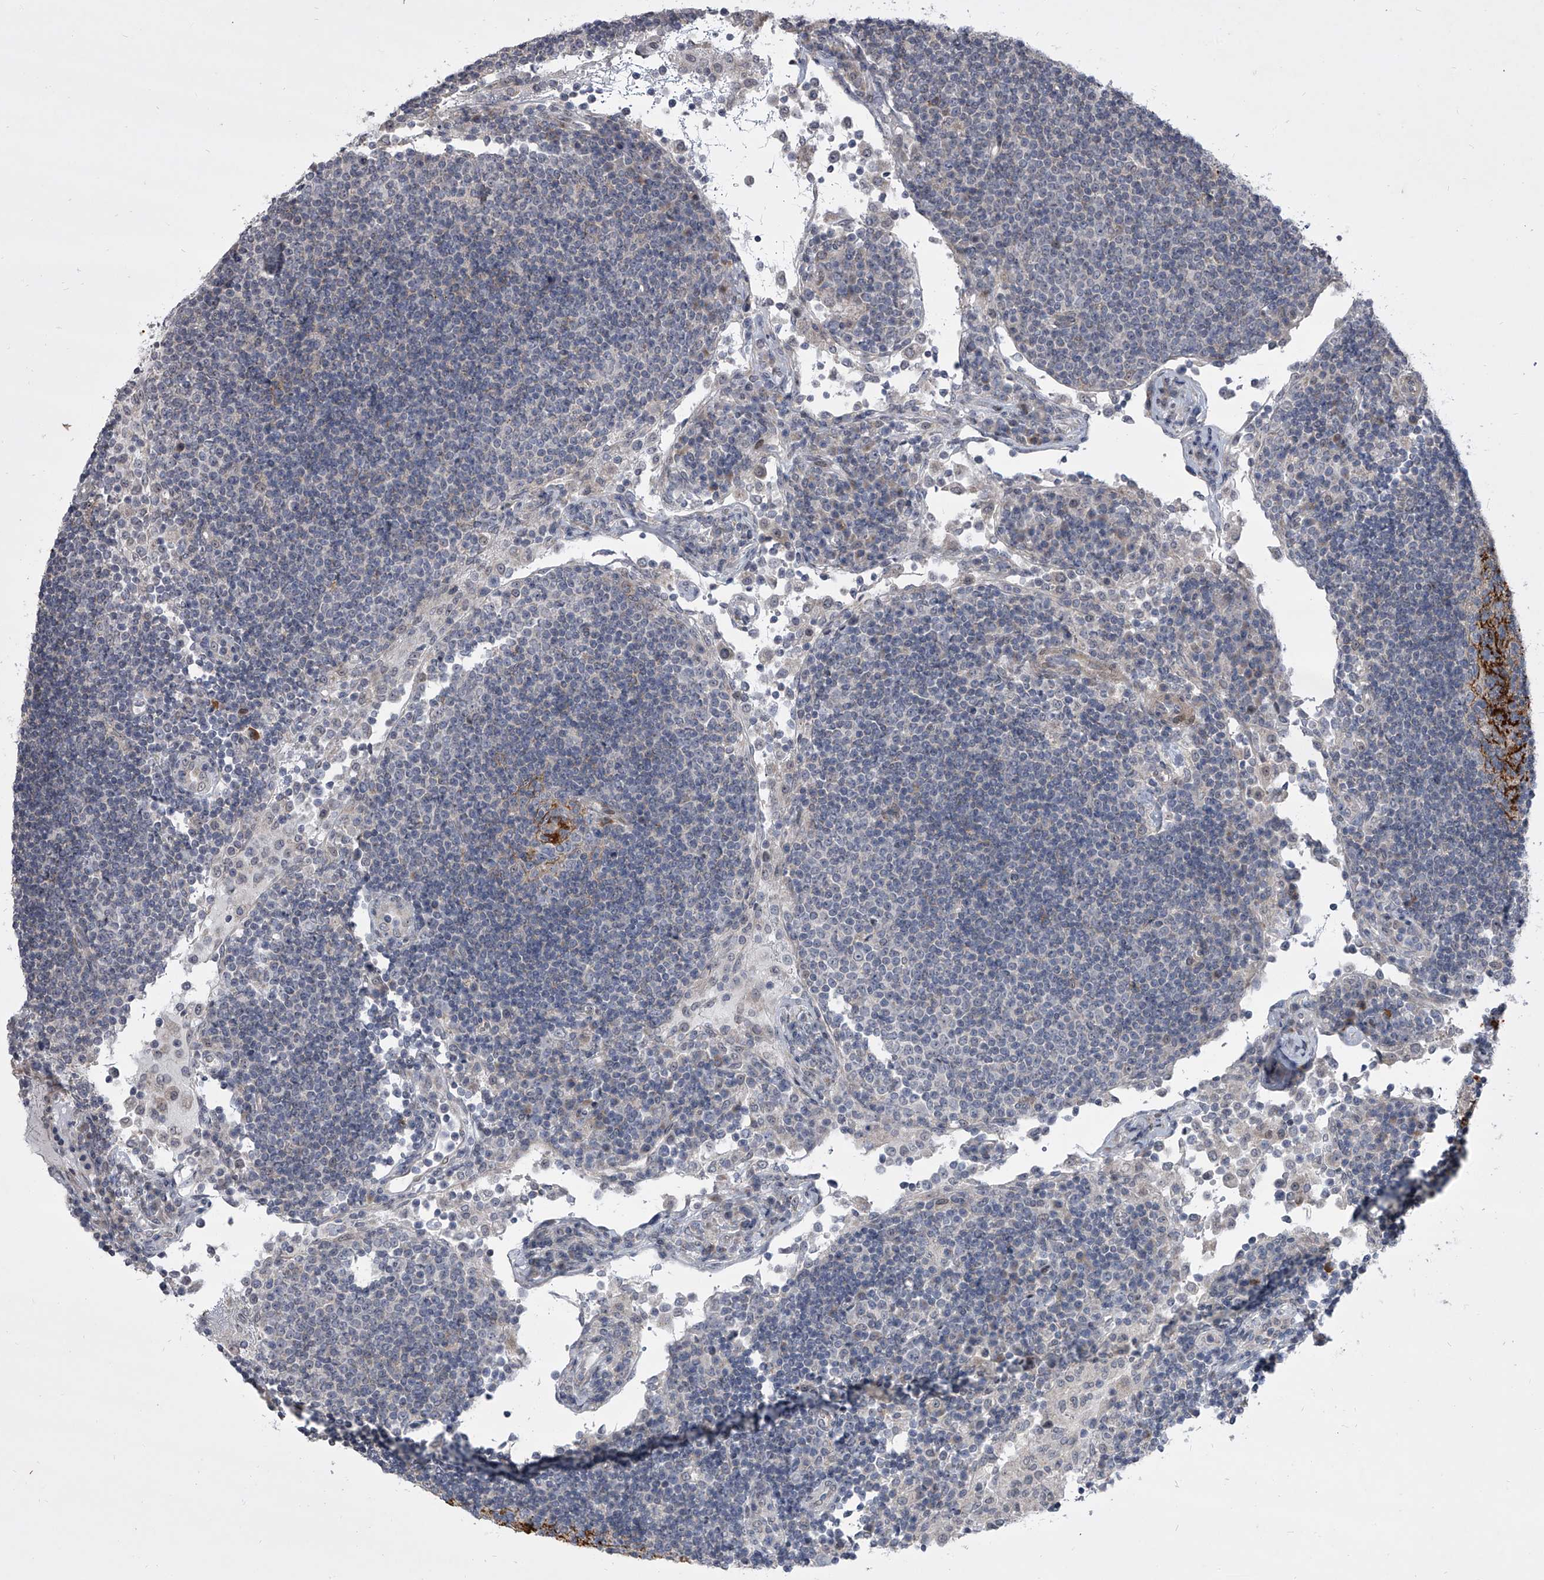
{"staining": {"intensity": "negative", "quantity": "none", "location": "none"}, "tissue": "lymph node", "cell_type": "Germinal center cells", "image_type": "normal", "snomed": [{"axis": "morphology", "description": "Normal tissue, NOS"}, {"axis": "topography", "description": "Lymph node"}], "caption": "Germinal center cells are negative for brown protein staining in normal lymph node. (DAB (3,3'-diaminobenzidine) immunohistochemistry with hematoxylin counter stain).", "gene": "HEATR6", "patient": {"sex": "female", "age": 53}}